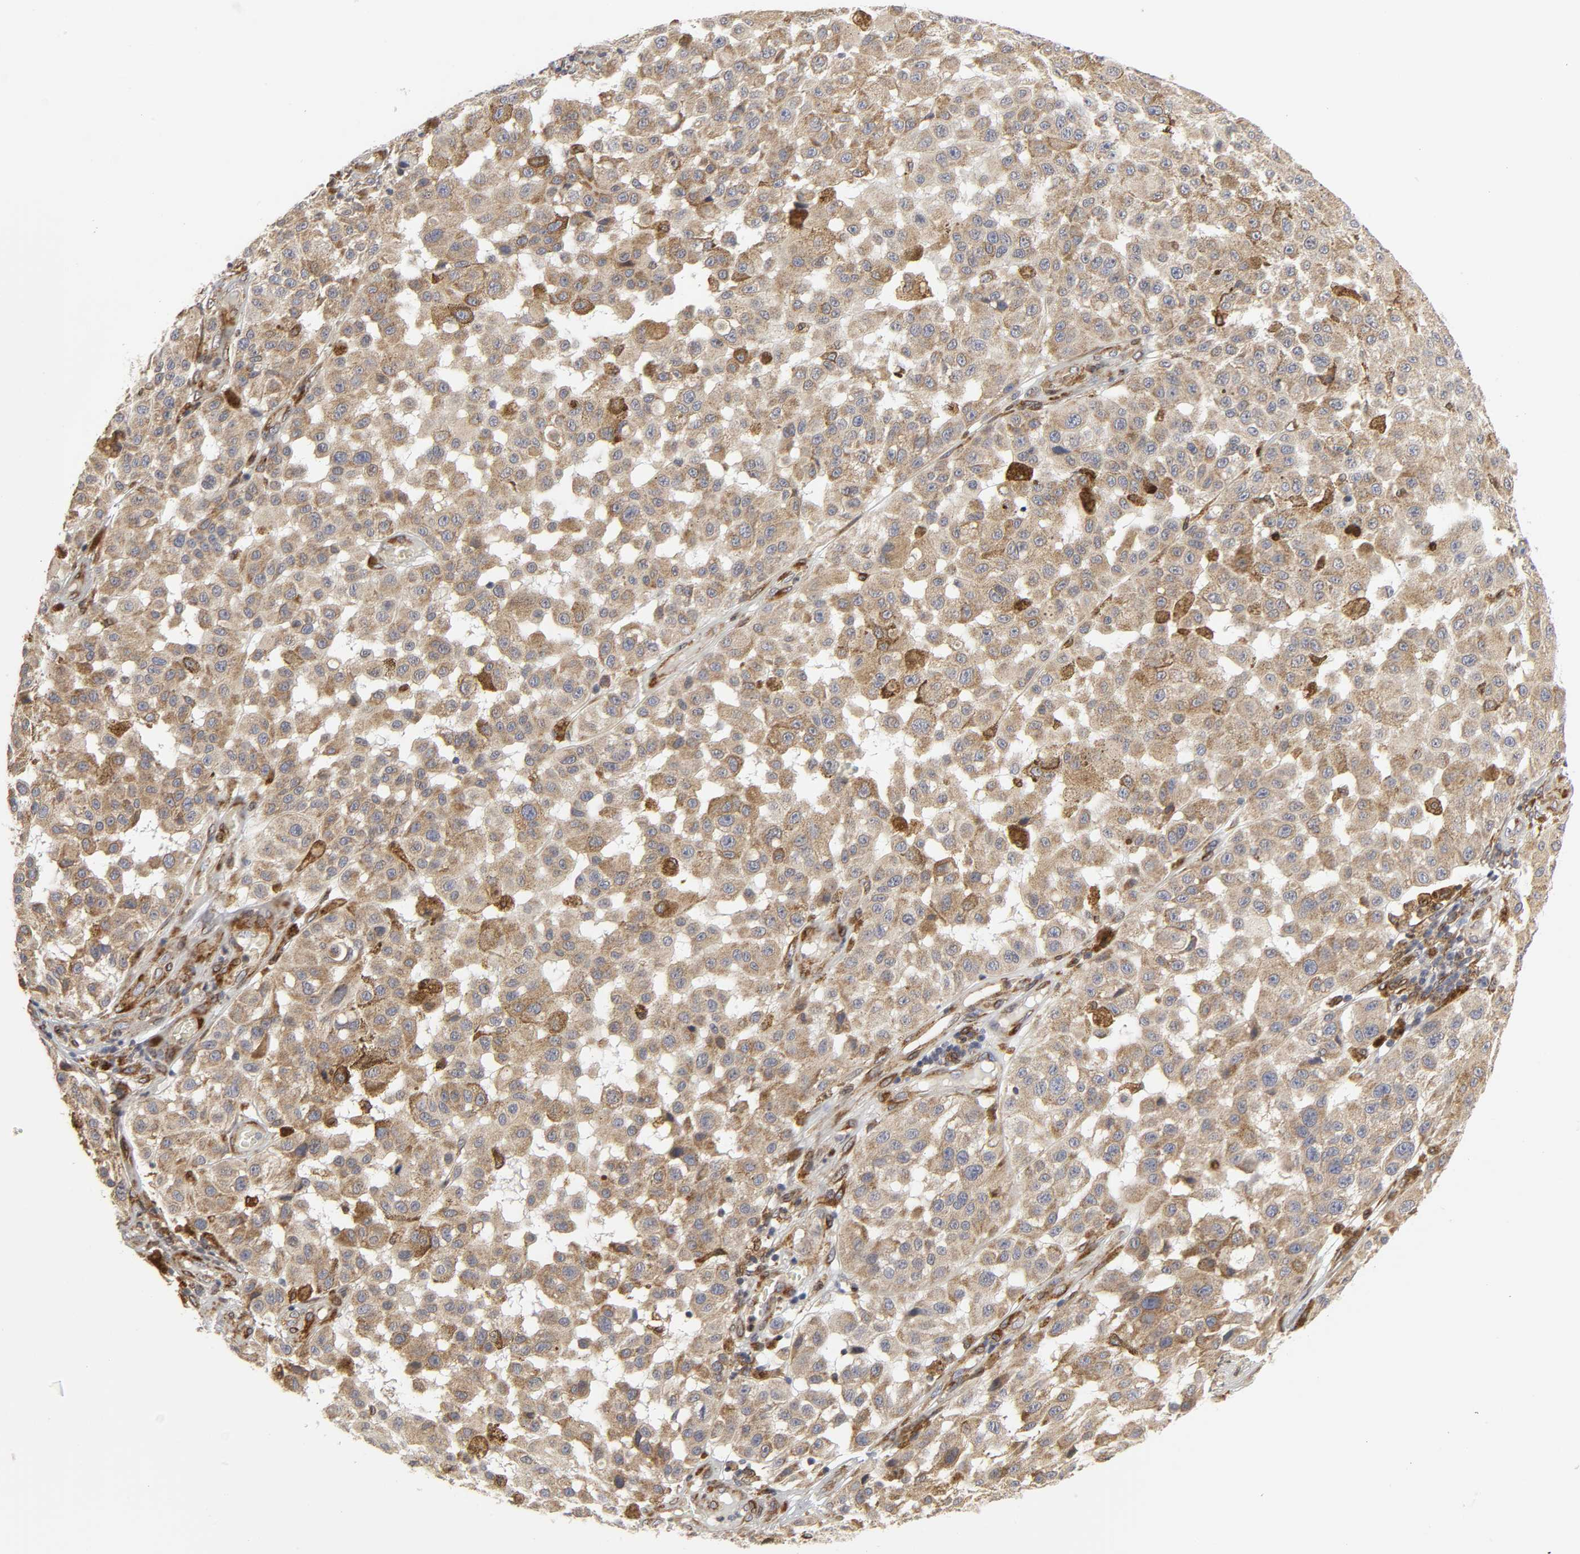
{"staining": {"intensity": "moderate", "quantity": ">75%", "location": "cytoplasmic/membranous"}, "tissue": "melanoma", "cell_type": "Tumor cells", "image_type": "cancer", "snomed": [{"axis": "morphology", "description": "Malignant melanoma, NOS"}, {"axis": "topography", "description": "Skin"}], "caption": "Moderate cytoplasmic/membranous expression is appreciated in about >75% of tumor cells in malignant melanoma.", "gene": "POR", "patient": {"sex": "female", "age": 64}}